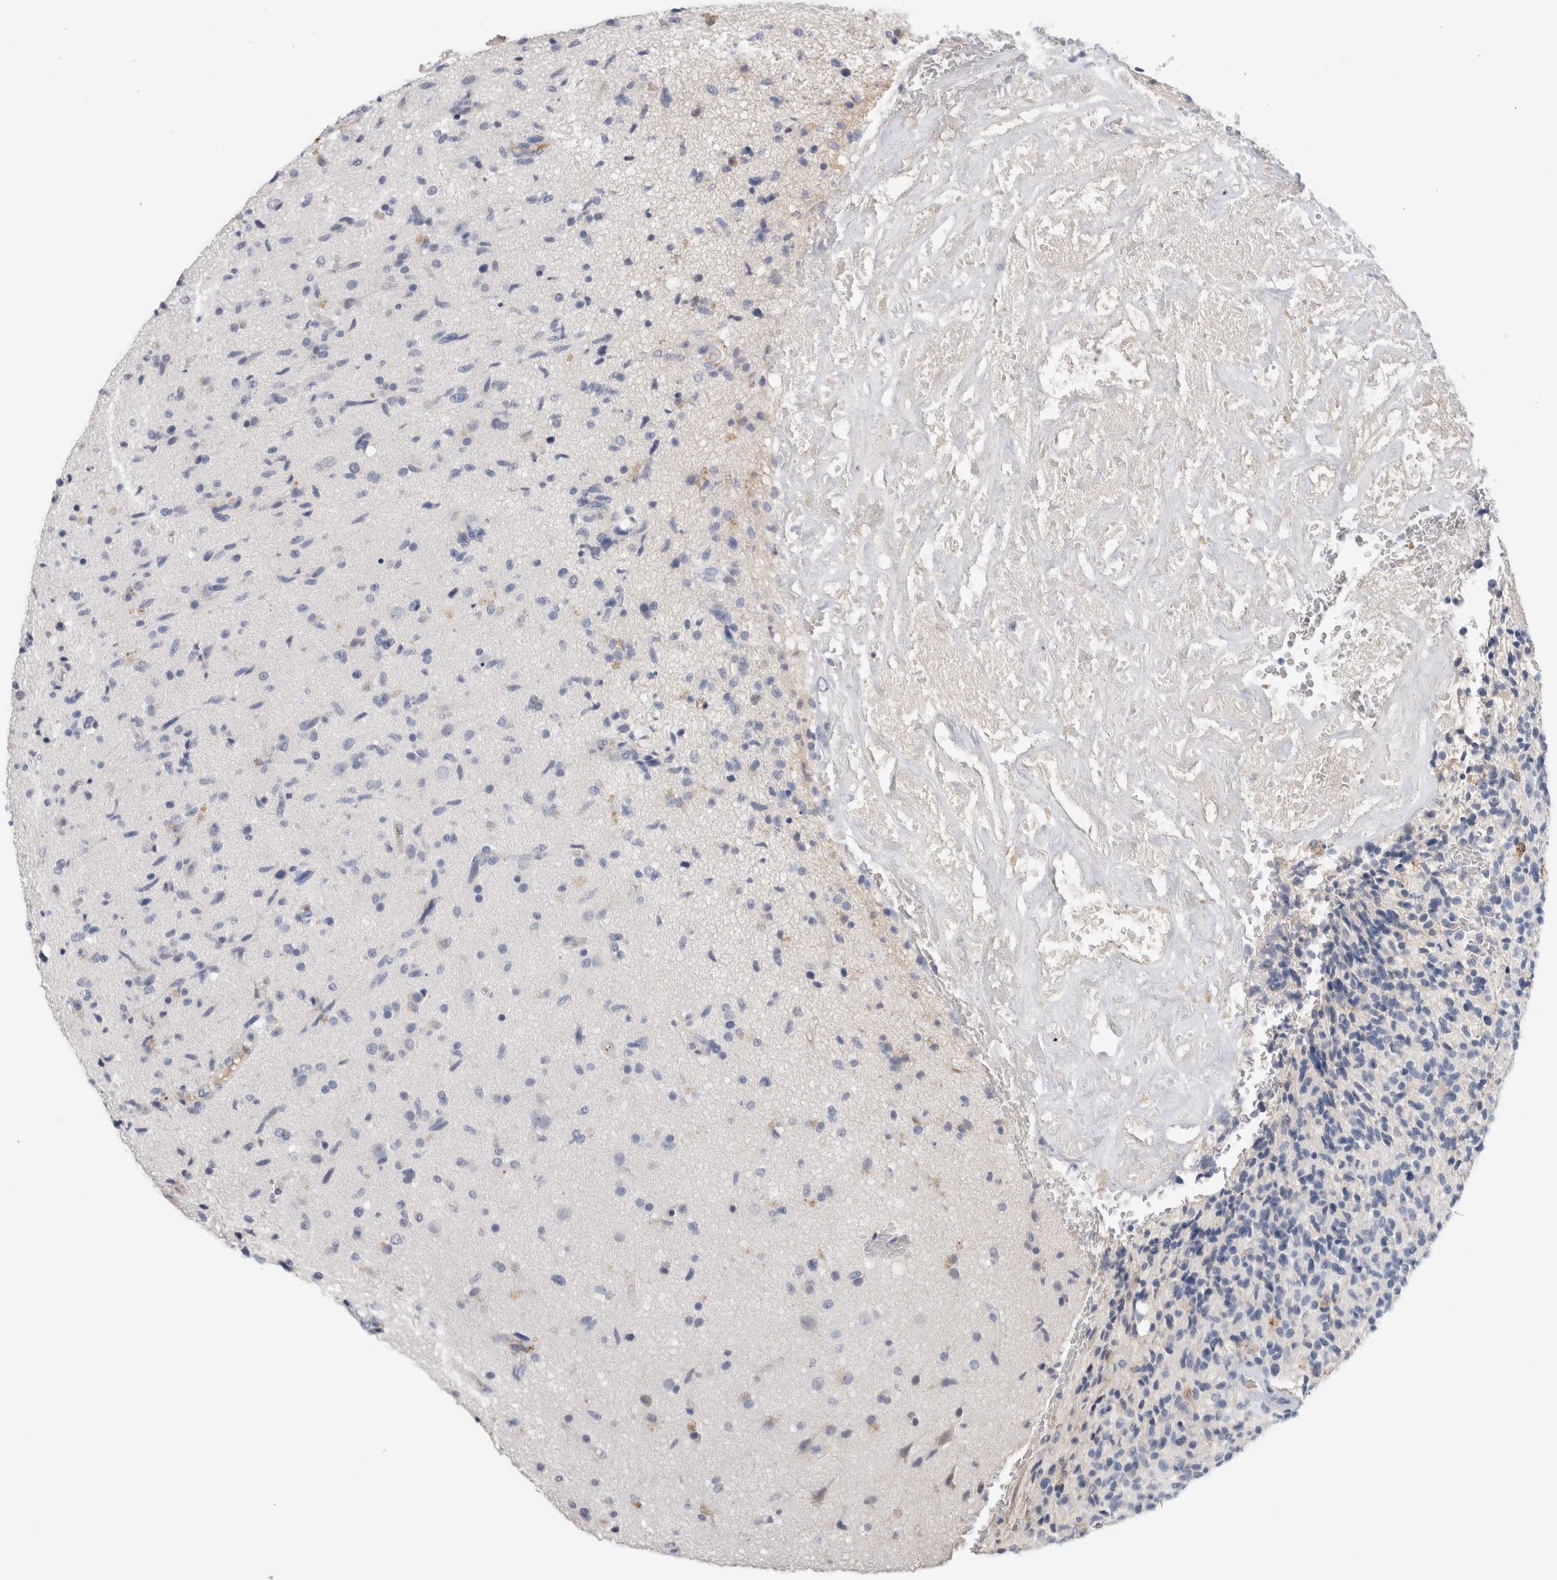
{"staining": {"intensity": "negative", "quantity": "none", "location": "none"}, "tissue": "glioma", "cell_type": "Tumor cells", "image_type": "cancer", "snomed": [{"axis": "morphology", "description": "Glioma, malignant, High grade"}, {"axis": "topography", "description": "Brain"}], "caption": "Immunohistochemistry image of human glioma stained for a protein (brown), which demonstrates no positivity in tumor cells.", "gene": "SCGB1A1", "patient": {"sex": "male", "age": 72}}